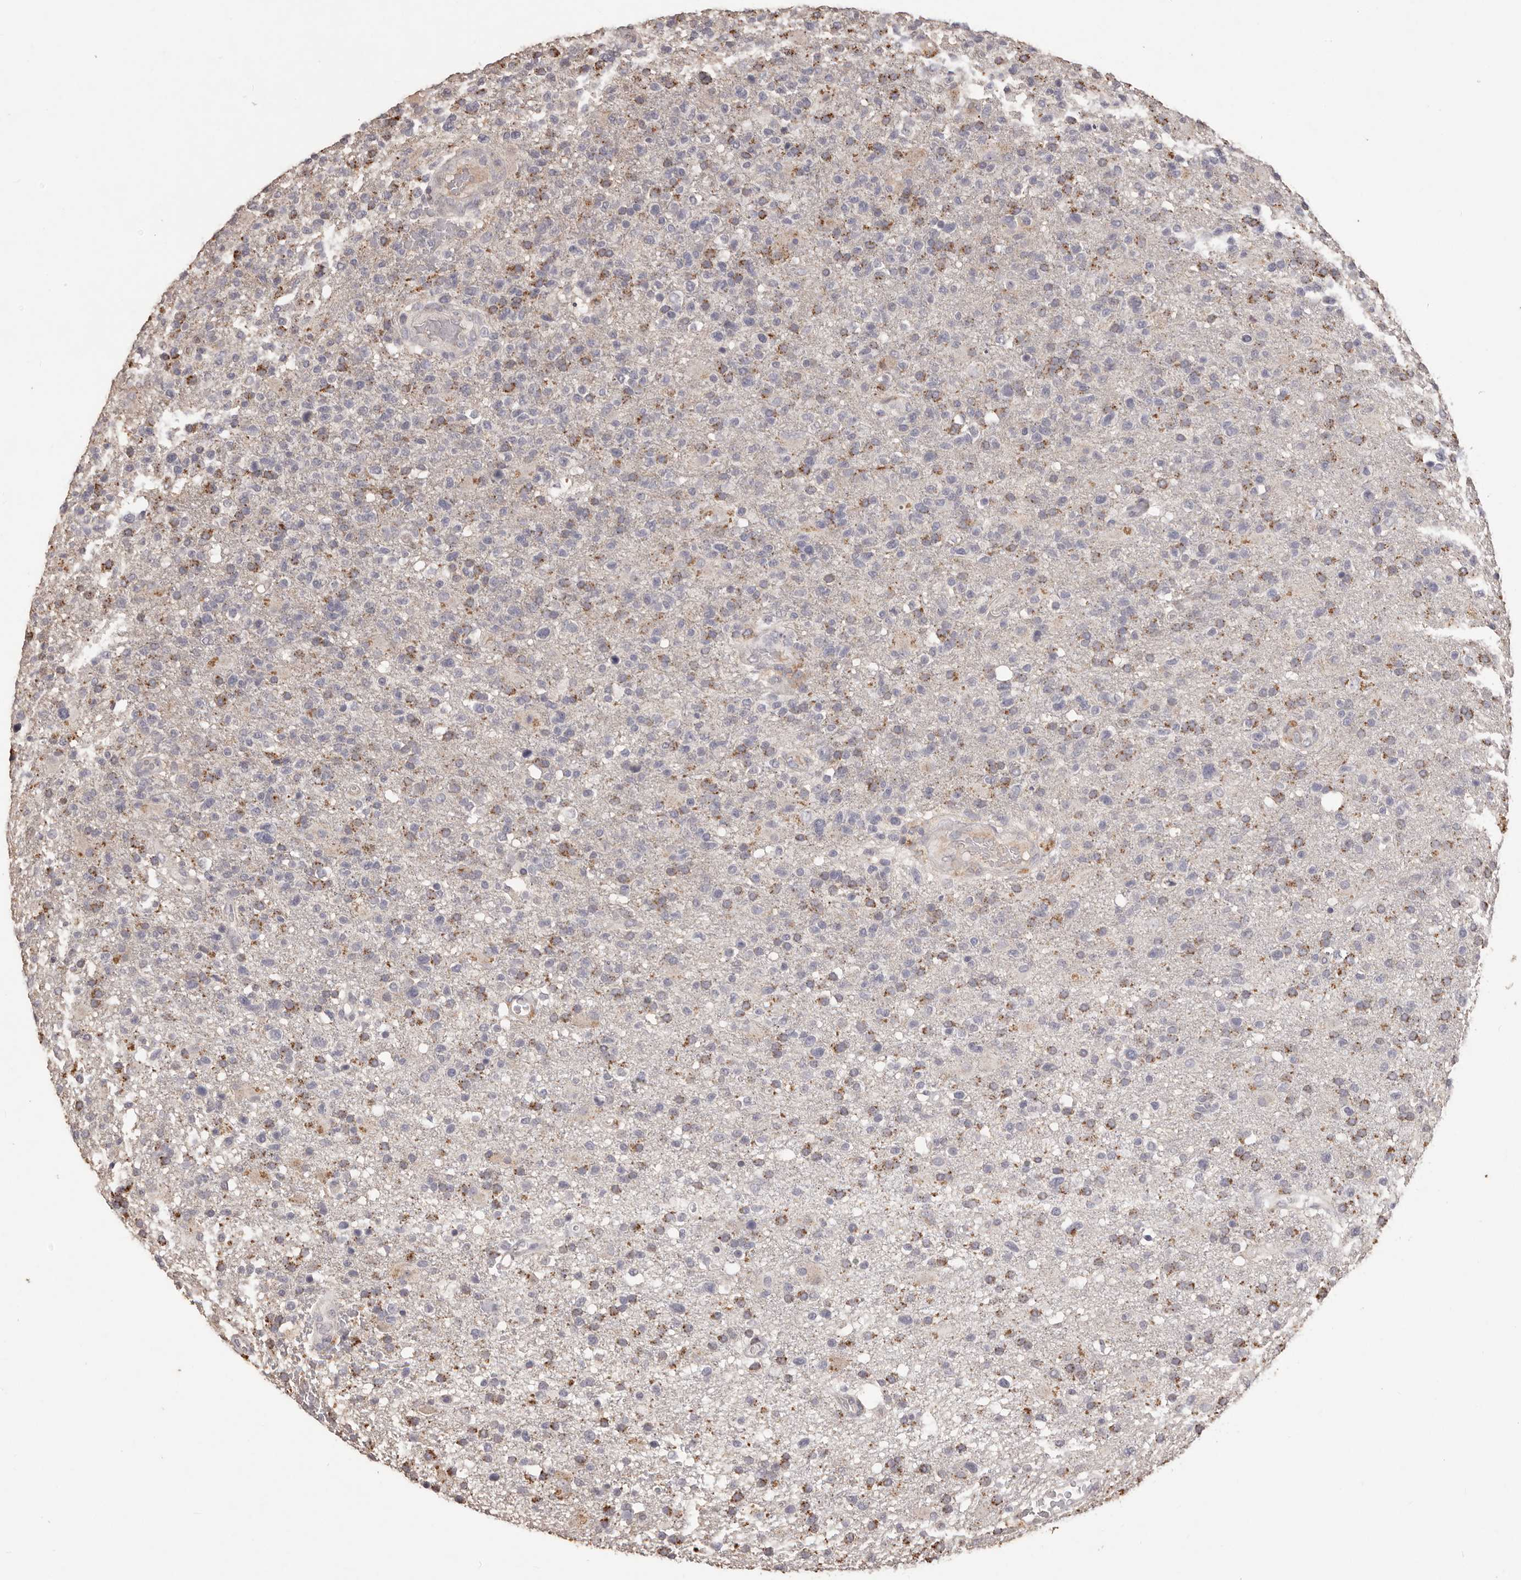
{"staining": {"intensity": "moderate", "quantity": "25%-75%", "location": "cytoplasmic/membranous"}, "tissue": "glioma", "cell_type": "Tumor cells", "image_type": "cancer", "snomed": [{"axis": "morphology", "description": "Glioma, malignant, High grade"}, {"axis": "topography", "description": "Brain"}], "caption": "Human high-grade glioma (malignant) stained with a protein marker shows moderate staining in tumor cells.", "gene": "PRSS27", "patient": {"sex": "male", "age": 72}}